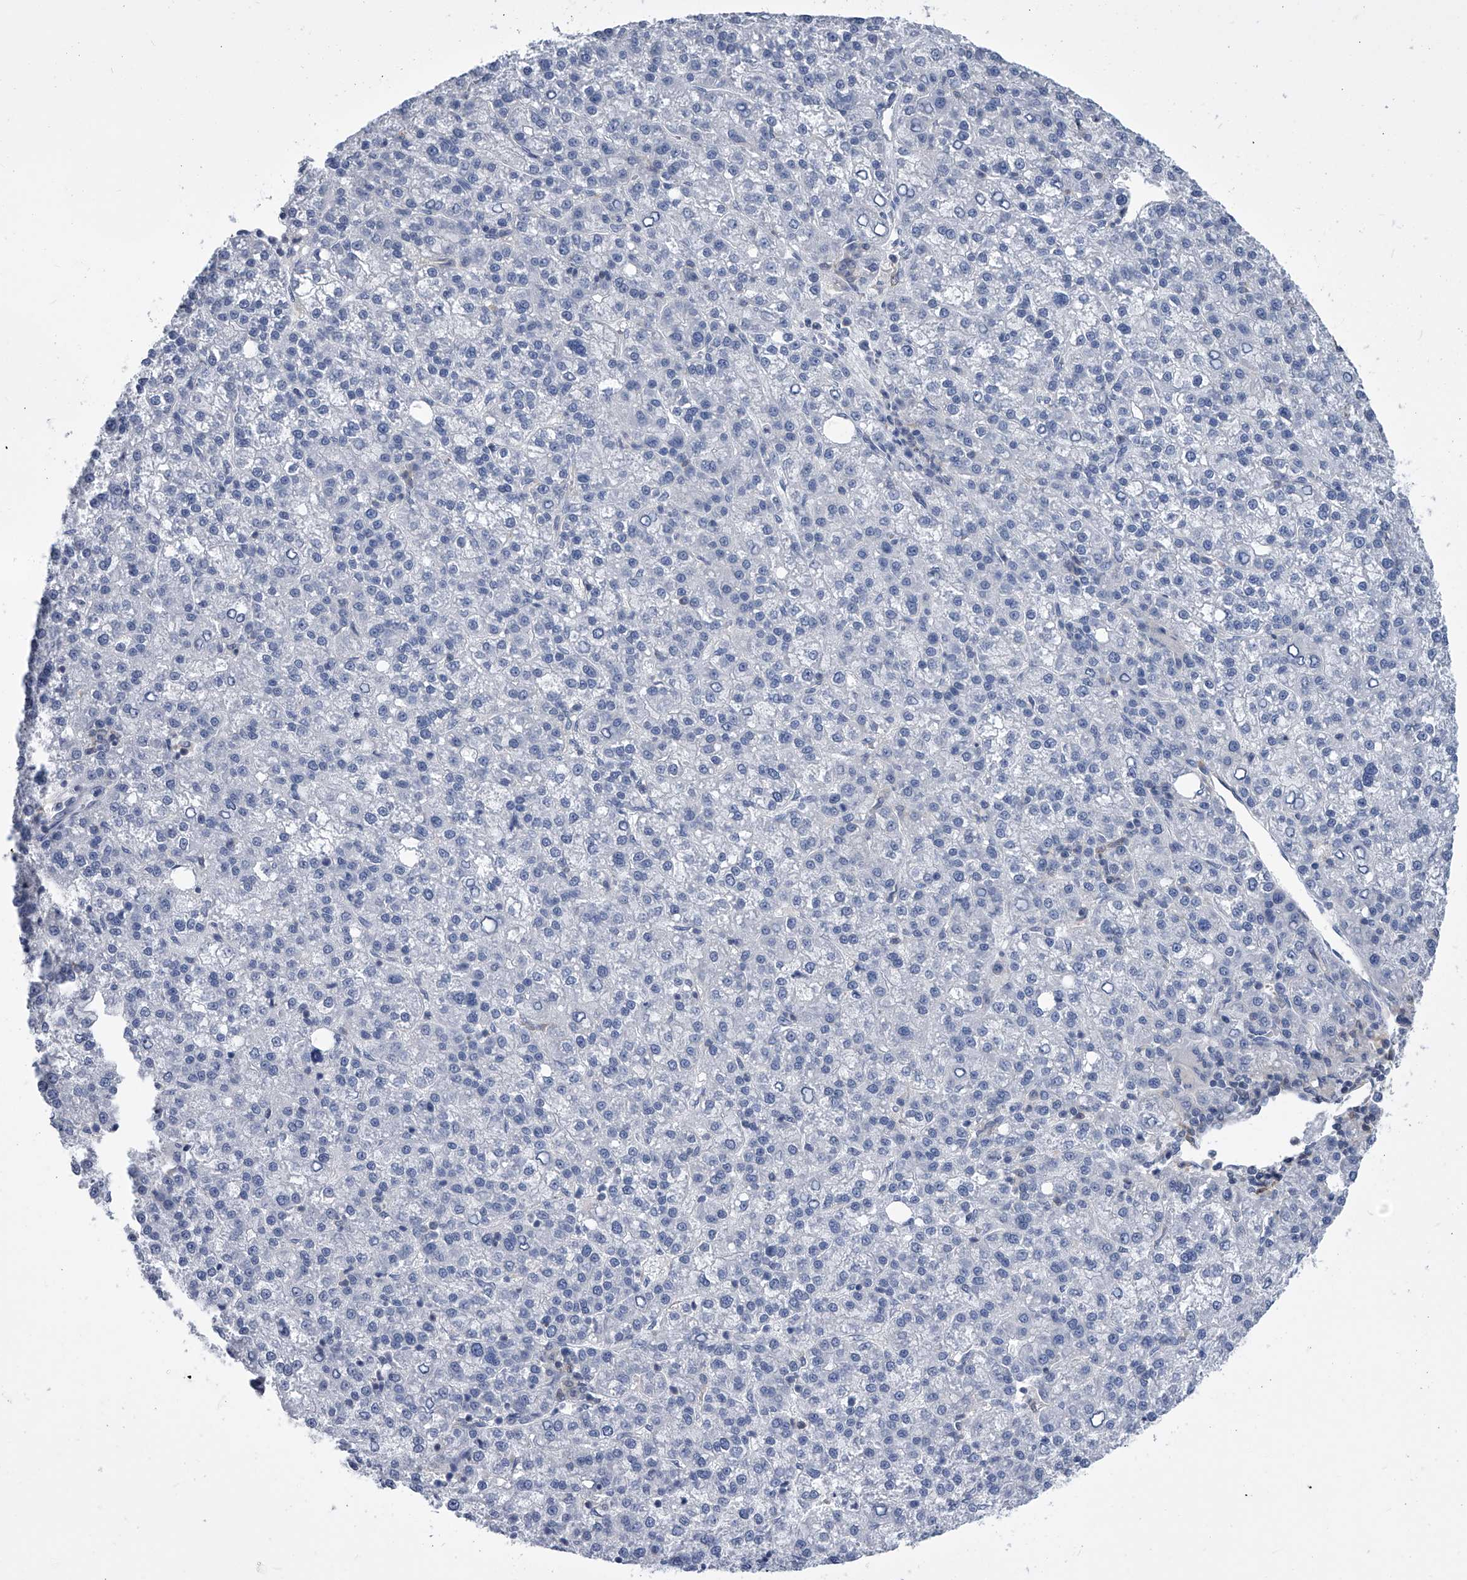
{"staining": {"intensity": "negative", "quantity": "none", "location": "none"}, "tissue": "liver cancer", "cell_type": "Tumor cells", "image_type": "cancer", "snomed": [{"axis": "morphology", "description": "Carcinoma, Hepatocellular, NOS"}, {"axis": "topography", "description": "Liver"}], "caption": "A micrograph of human hepatocellular carcinoma (liver) is negative for staining in tumor cells.", "gene": "SERPINB9", "patient": {"sex": "female", "age": 58}}